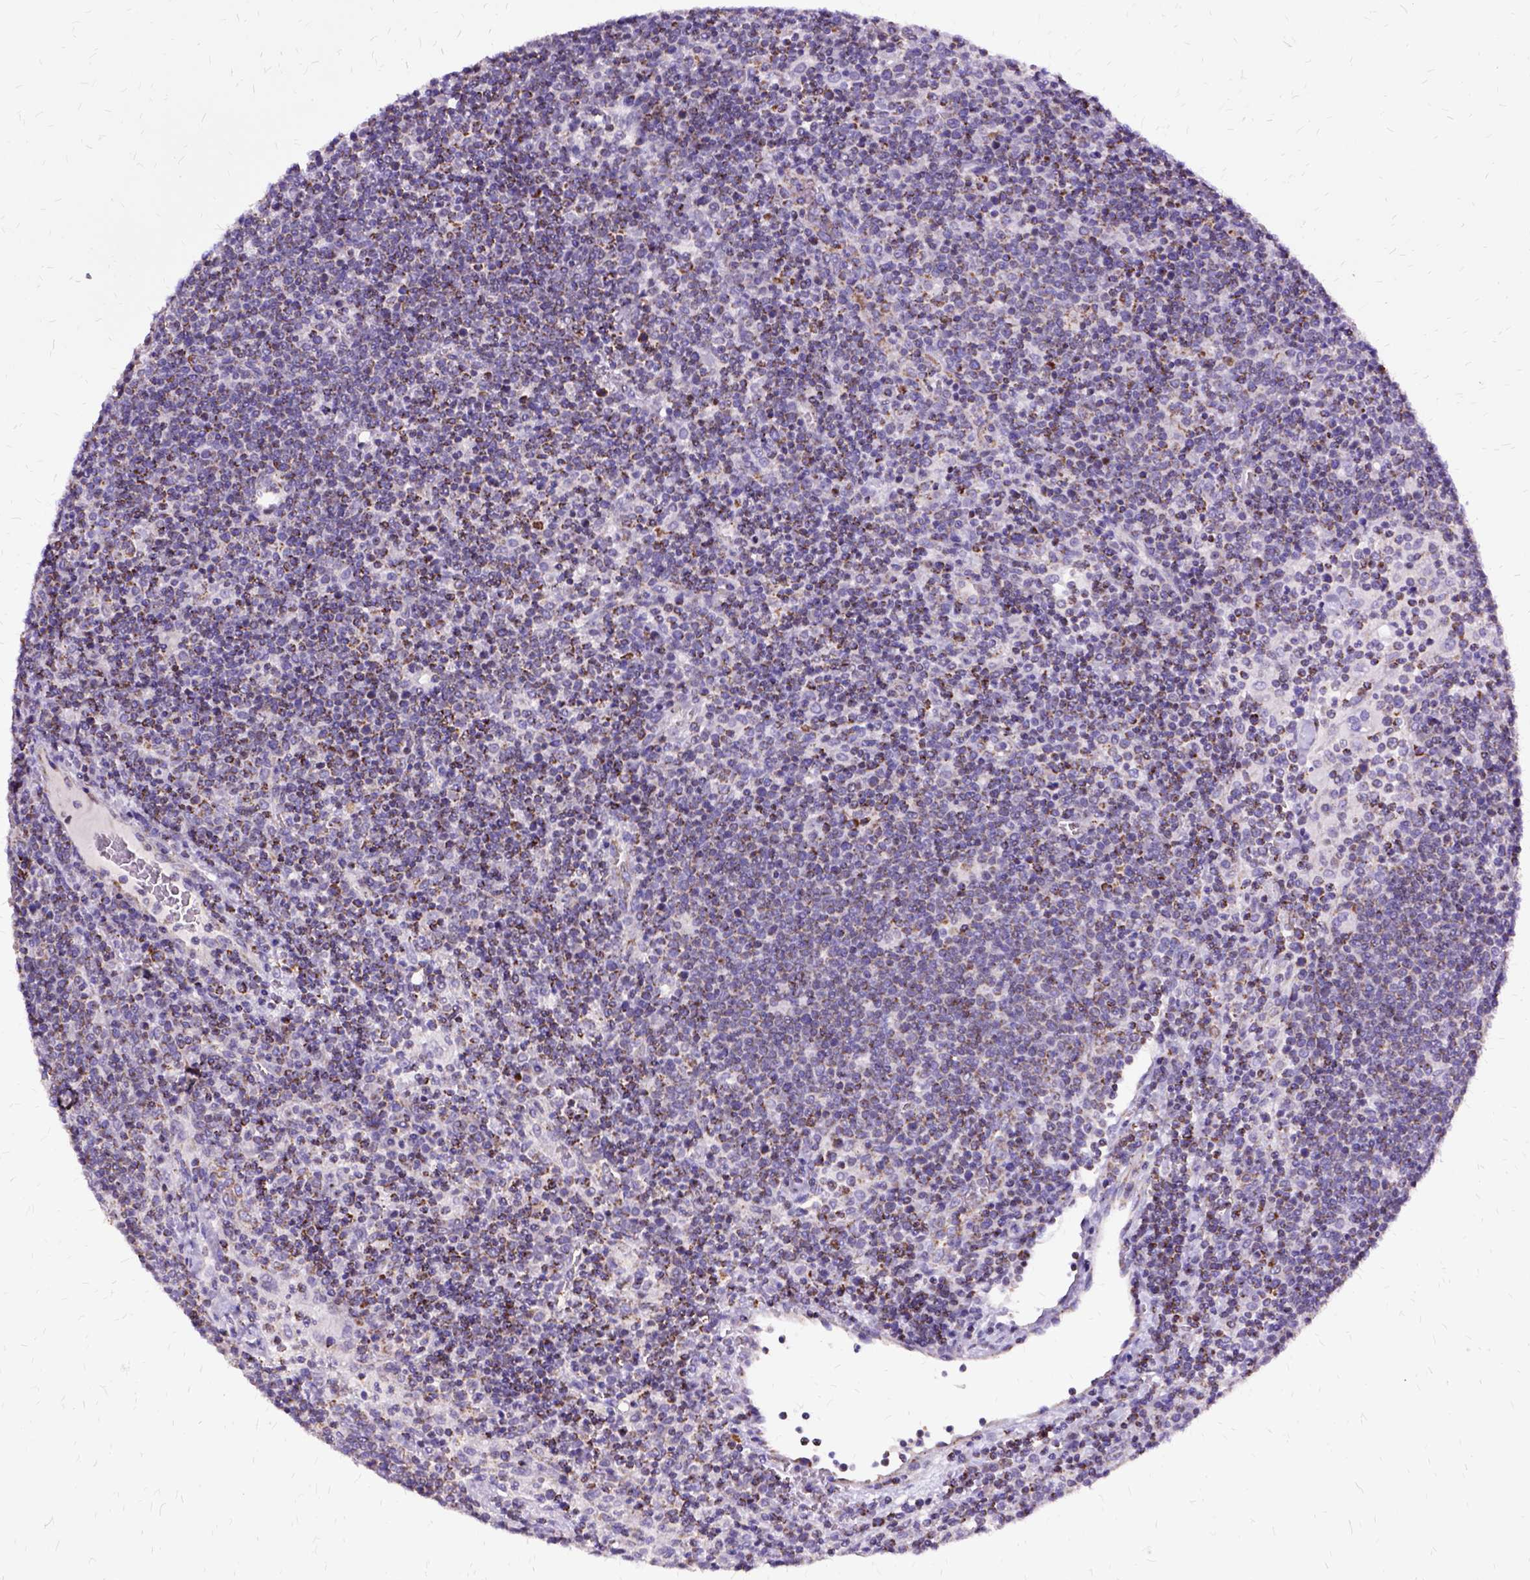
{"staining": {"intensity": "moderate", "quantity": "25%-75%", "location": "cytoplasmic/membranous"}, "tissue": "lymphoma", "cell_type": "Tumor cells", "image_type": "cancer", "snomed": [{"axis": "morphology", "description": "Malignant lymphoma, non-Hodgkin's type, High grade"}, {"axis": "topography", "description": "Lymph node"}], "caption": "Immunohistochemical staining of malignant lymphoma, non-Hodgkin's type (high-grade) displays medium levels of moderate cytoplasmic/membranous protein positivity in about 25%-75% of tumor cells.", "gene": "OXCT1", "patient": {"sex": "male", "age": 61}}